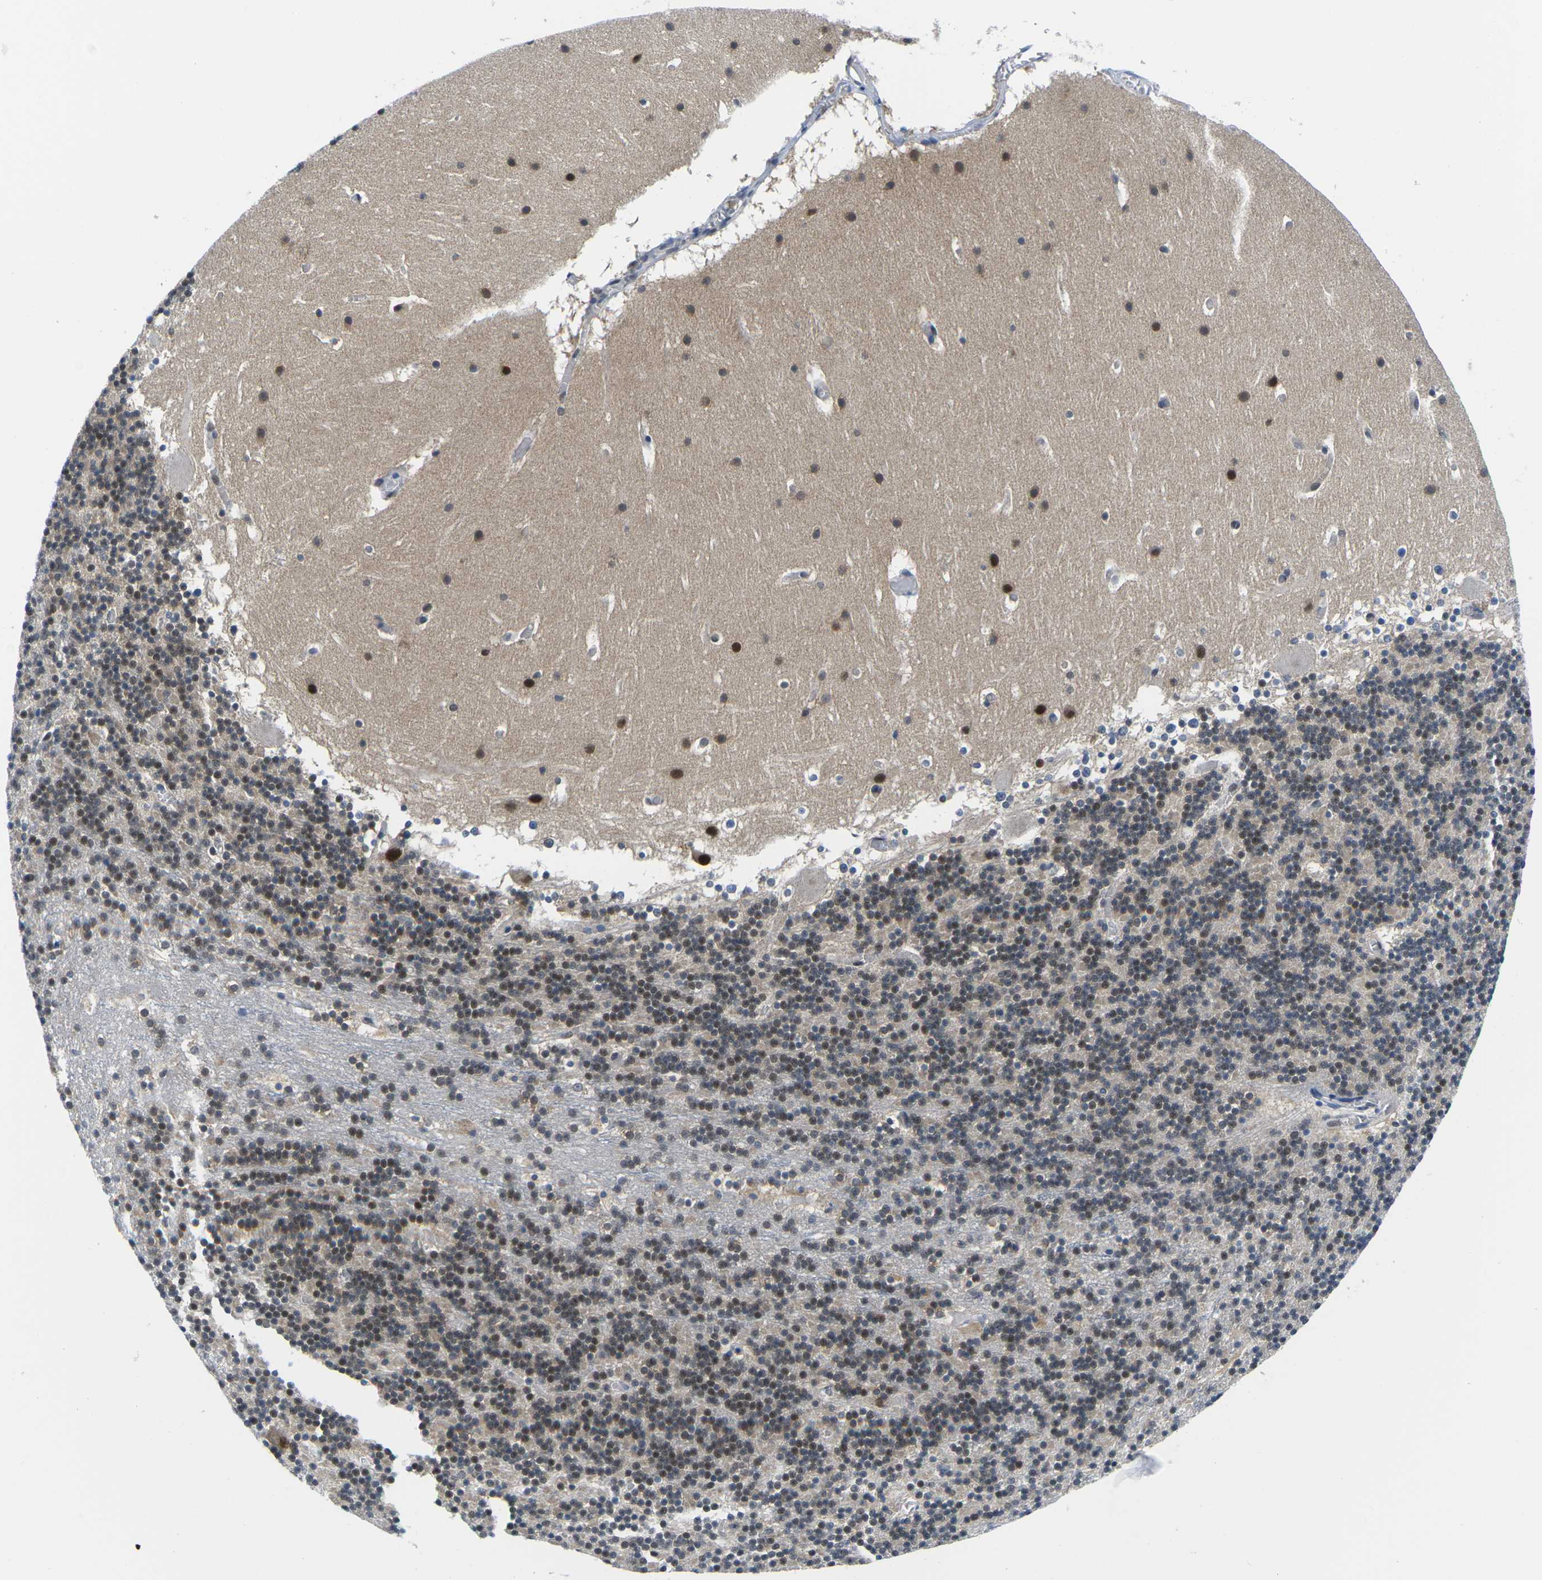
{"staining": {"intensity": "moderate", "quantity": "25%-75%", "location": "nuclear"}, "tissue": "cerebellum", "cell_type": "Cells in granular layer", "image_type": "normal", "snomed": [{"axis": "morphology", "description": "Normal tissue, NOS"}, {"axis": "topography", "description": "Cerebellum"}], "caption": "This histopathology image demonstrates immunohistochemistry staining of normal human cerebellum, with medium moderate nuclear staining in about 25%-75% of cells in granular layer.", "gene": "UBA7", "patient": {"sex": "male", "age": 45}}